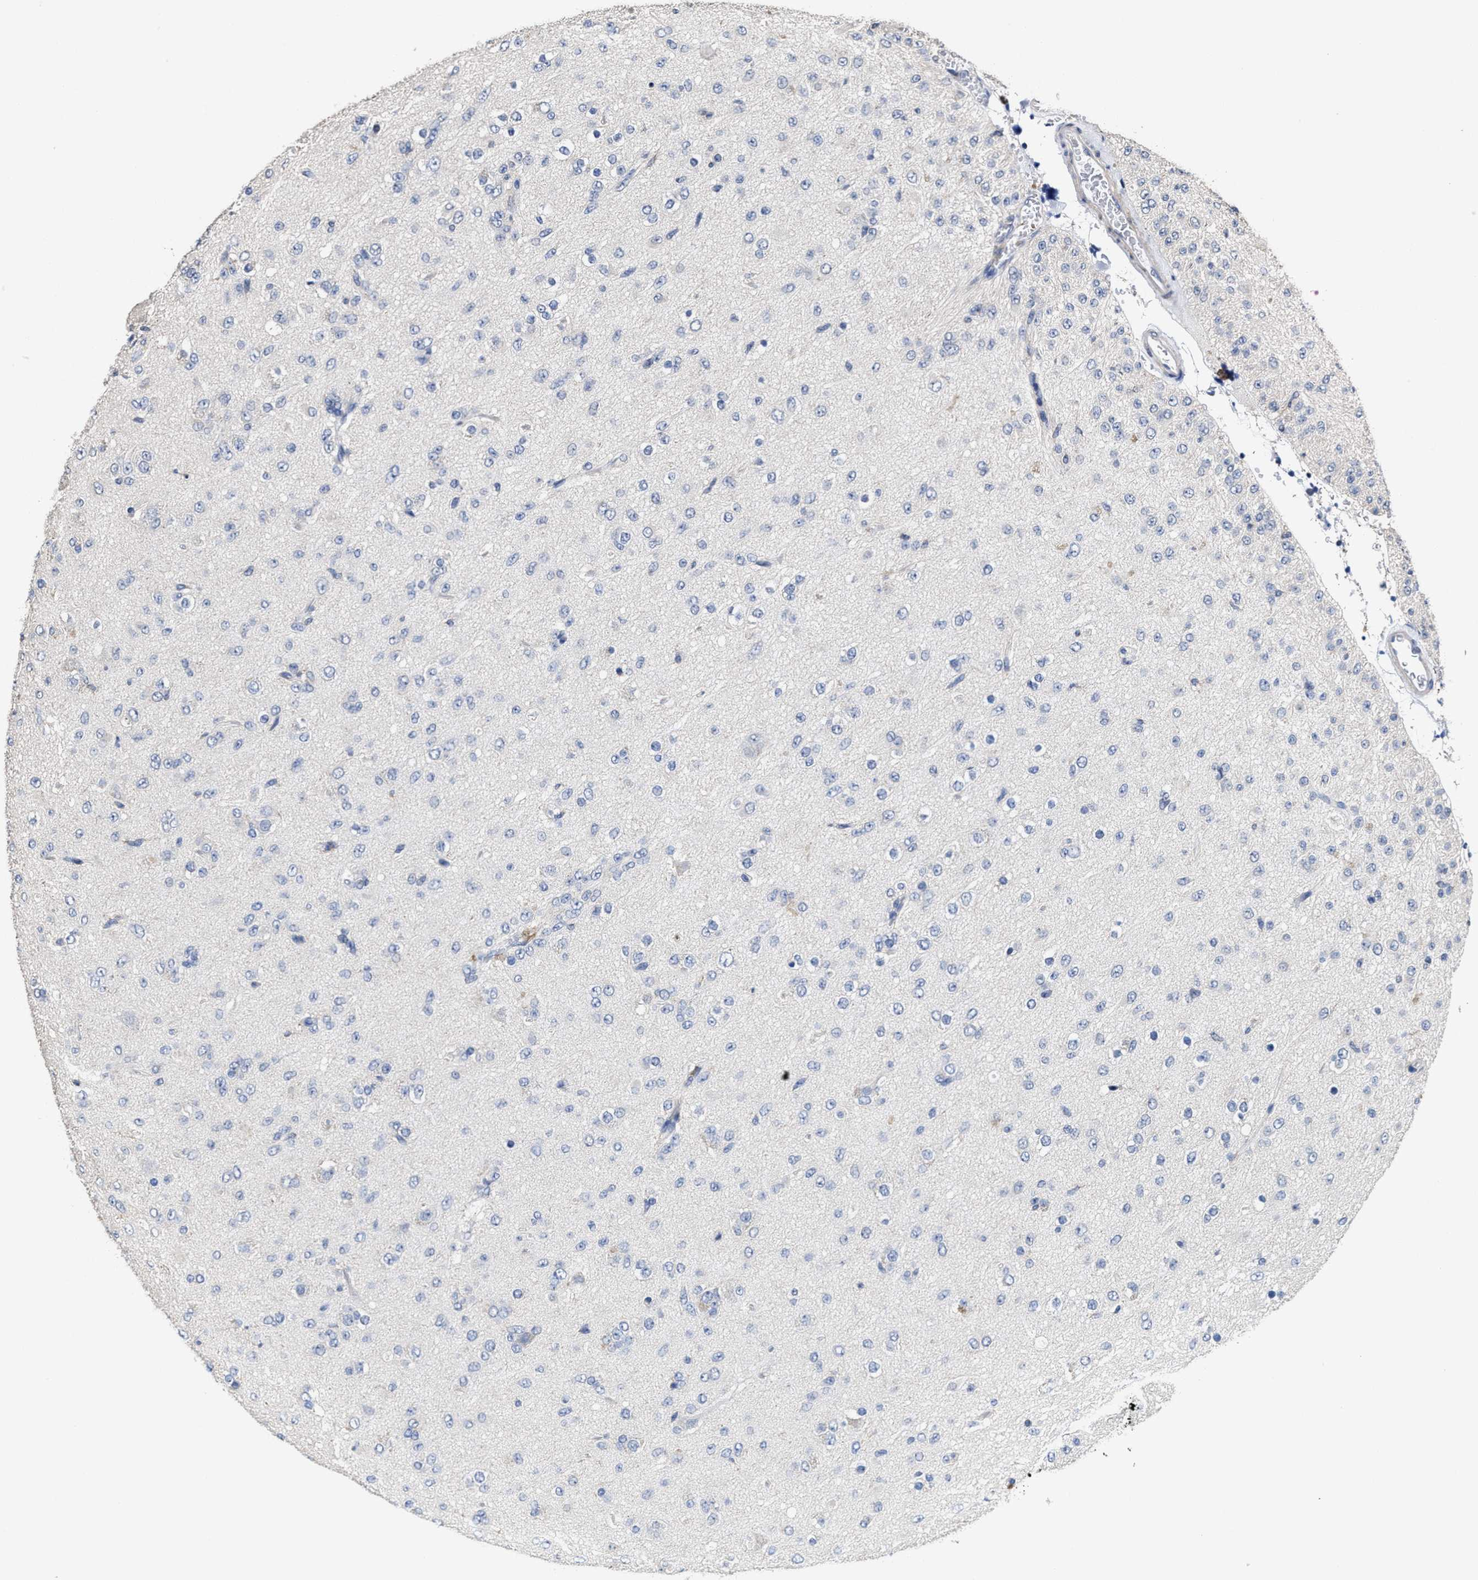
{"staining": {"intensity": "negative", "quantity": "none", "location": "none"}, "tissue": "glioma", "cell_type": "Tumor cells", "image_type": "cancer", "snomed": [{"axis": "morphology", "description": "Glioma, malignant, Low grade"}, {"axis": "topography", "description": "Brain"}], "caption": "This image is of glioma stained with immunohistochemistry (IHC) to label a protein in brown with the nuclei are counter-stained blue. There is no expression in tumor cells.", "gene": "ZFAT", "patient": {"sex": "male", "age": 65}}